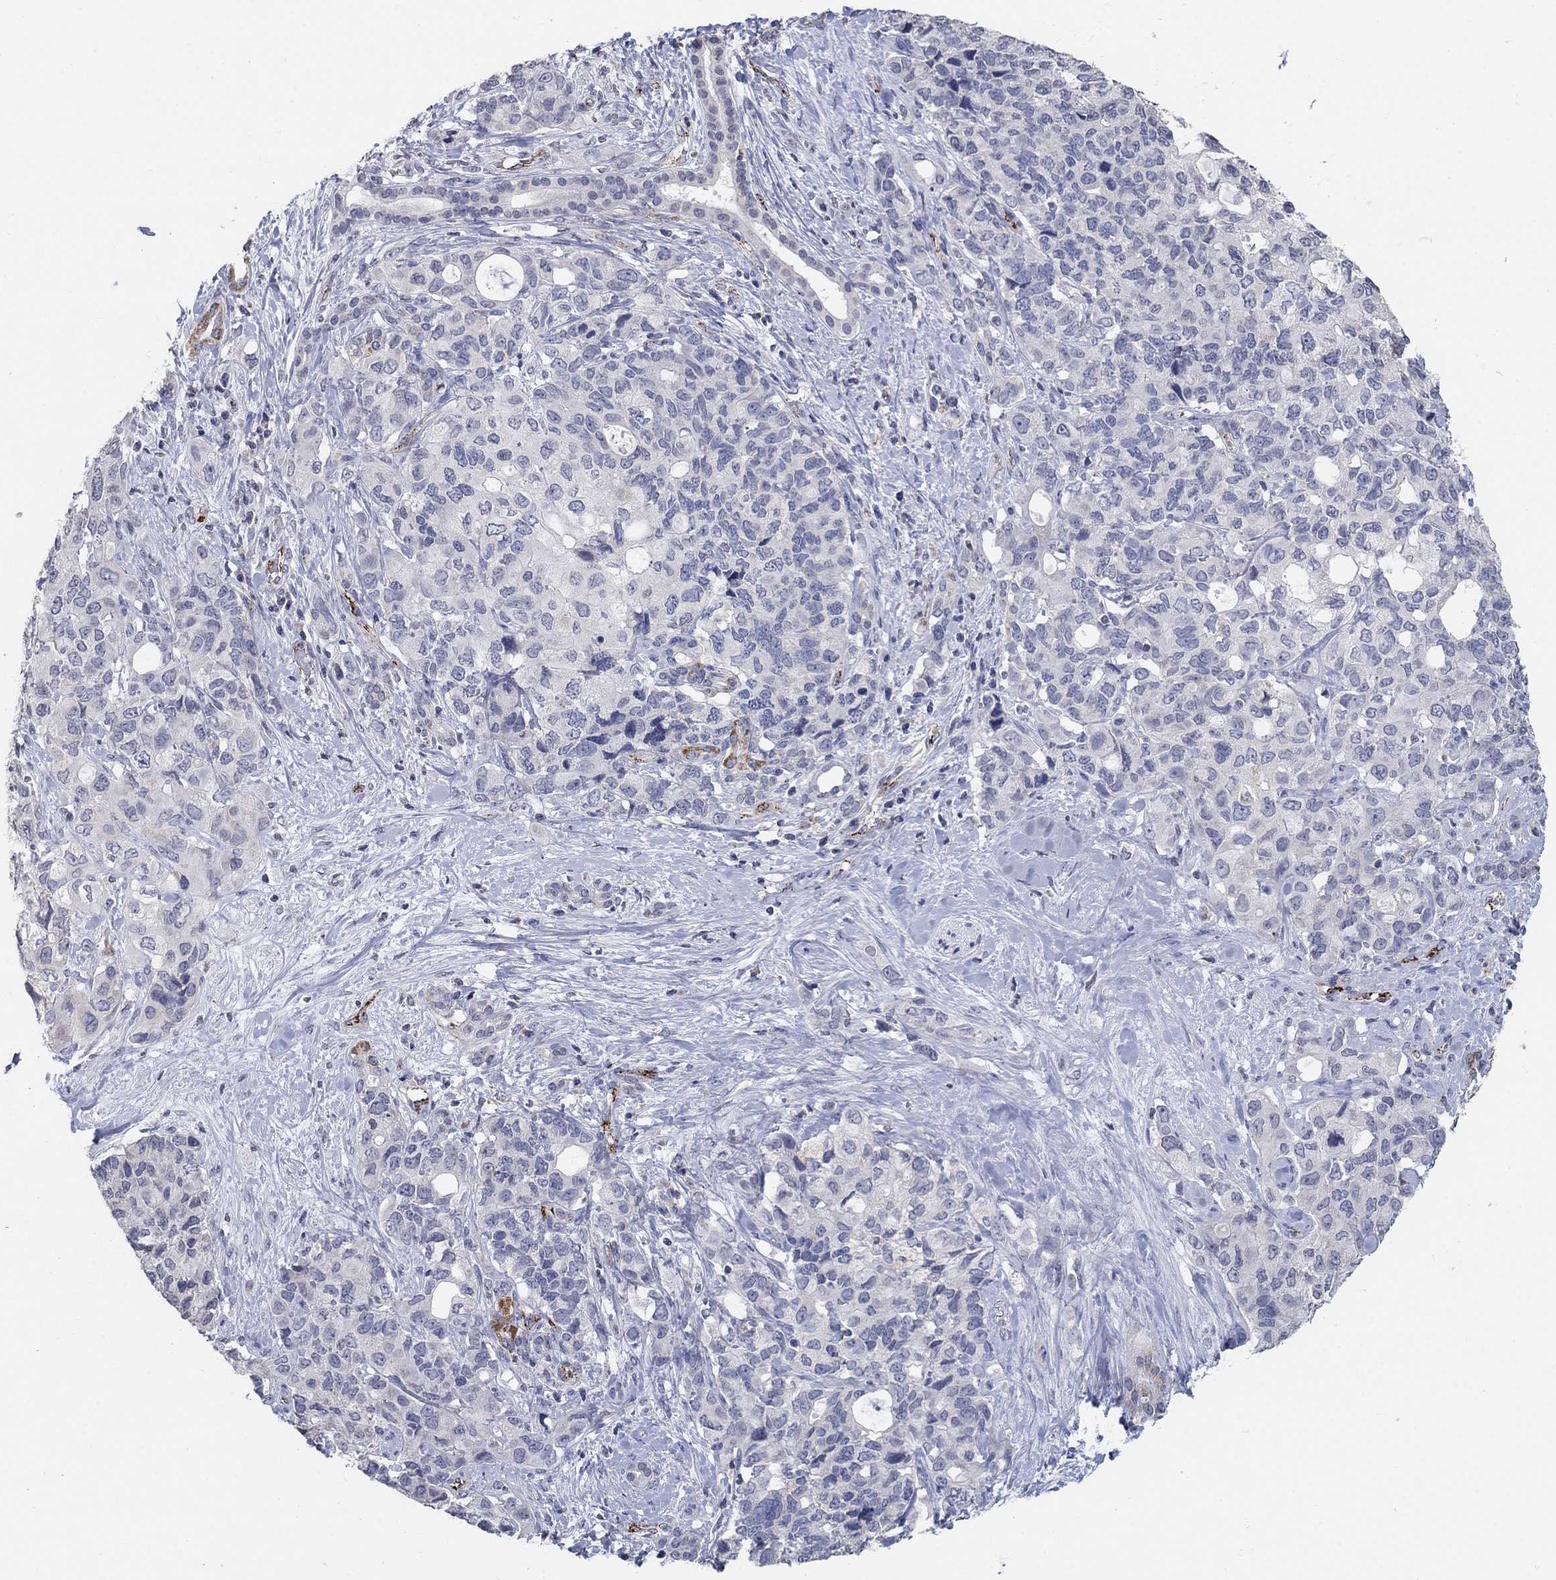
{"staining": {"intensity": "negative", "quantity": "none", "location": "none"}, "tissue": "pancreatic cancer", "cell_type": "Tumor cells", "image_type": "cancer", "snomed": [{"axis": "morphology", "description": "Adenocarcinoma, NOS"}, {"axis": "topography", "description": "Pancreas"}], "caption": "This photomicrograph is of pancreatic adenocarcinoma stained with immunohistochemistry to label a protein in brown with the nuclei are counter-stained blue. There is no staining in tumor cells. Nuclei are stained in blue.", "gene": "TINAG", "patient": {"sex": "female", "age": 56}}